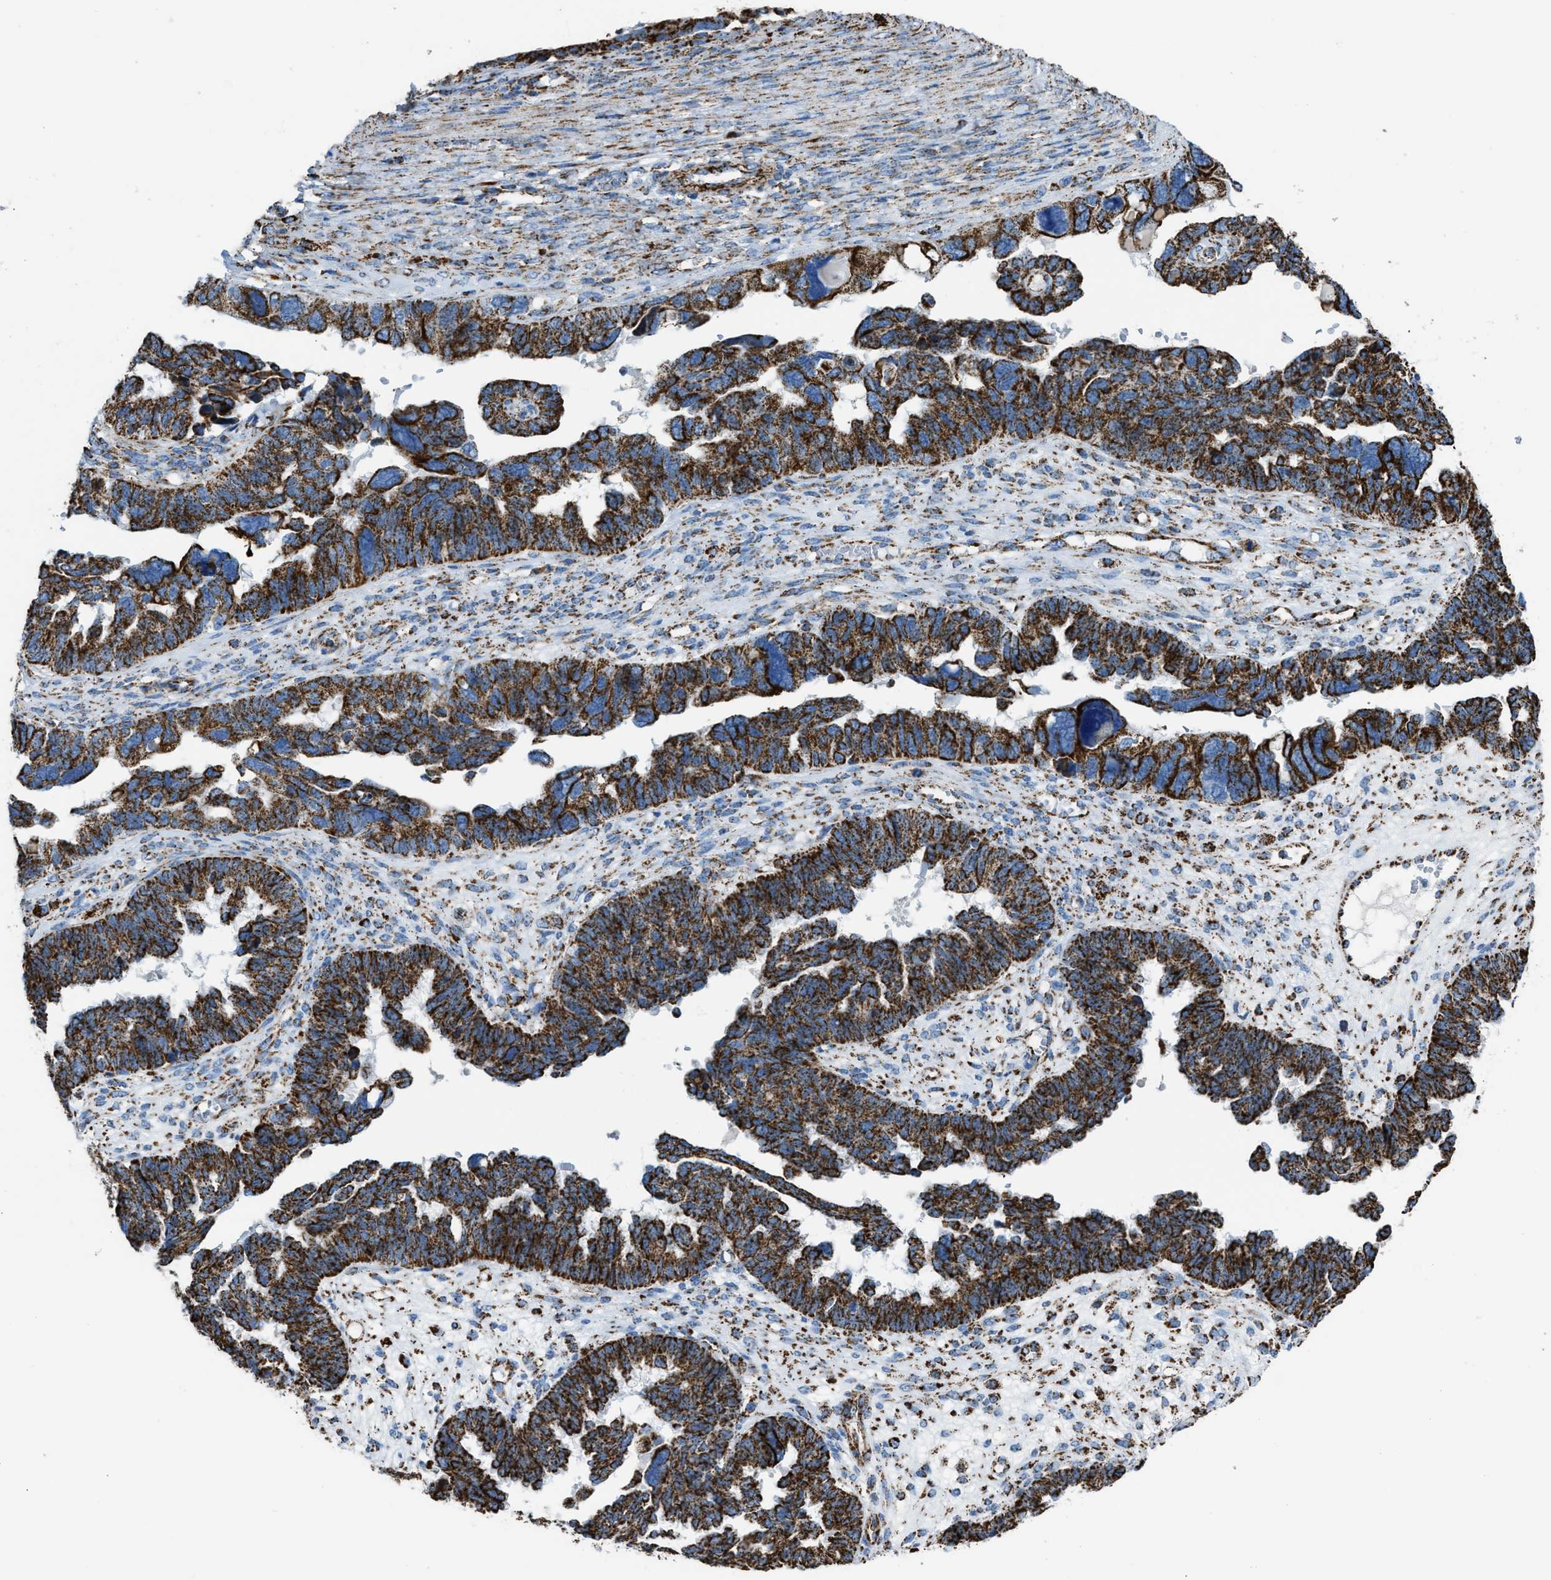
{"staining": {"intensity": "strong", "quantity": ">75%", "location": "cytoplasmic/membranous"}, "tissue": "ovarian cancer", "cell_type": "Tumor cells", "image_type": "cancer", "snomed": [{"axis": "morphology", "description": "Cystadenocarcinoma, serous, NOS"}, {"axis": "topography", "description": "Ovary"}], "caption": "Tumor cells reveal high levels of strong cytoplasmic/membranous positivity in approximately >75% of cells in human serous cystadenocarcinoma (ovarian).", "gene": "ETFB", "patient": {"sex": "female", "age": 79}}